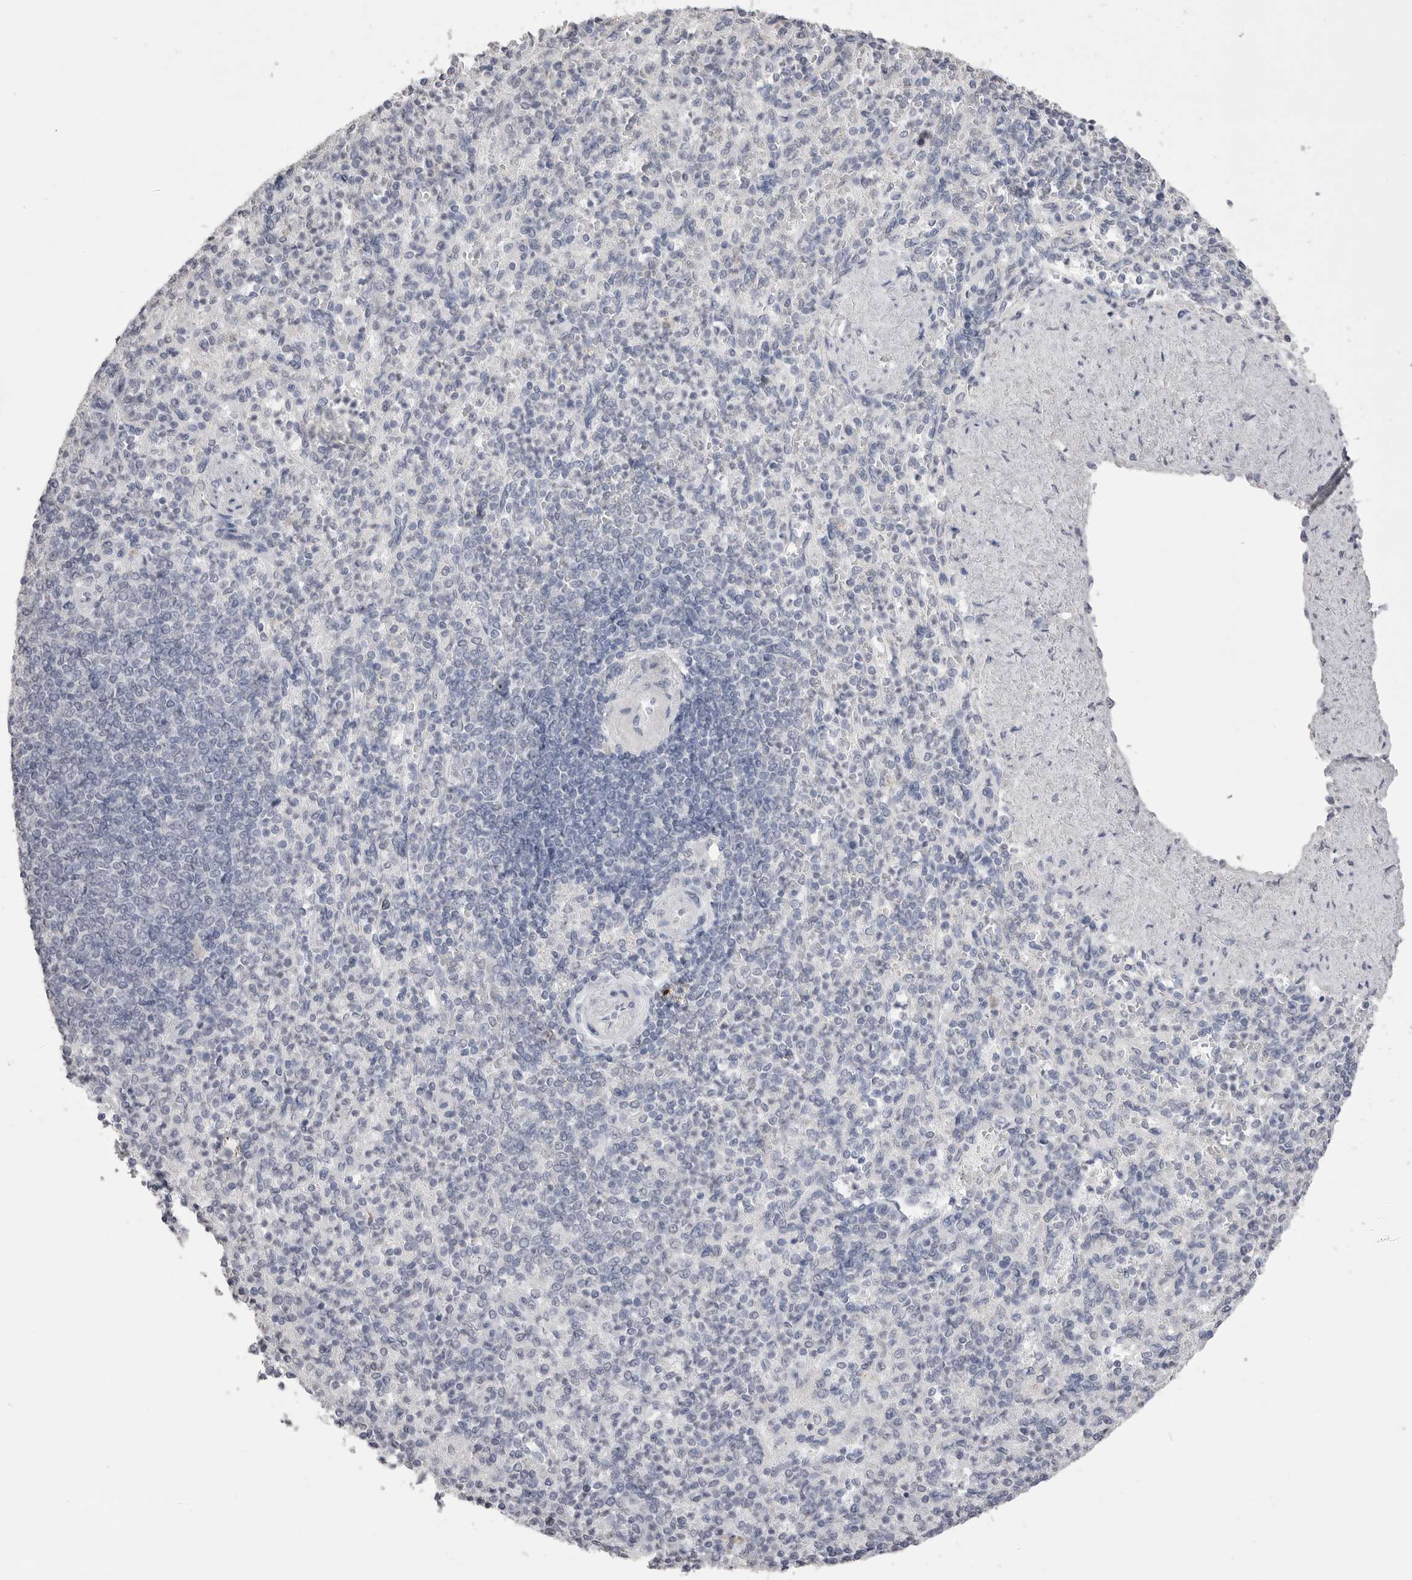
{"staining": {"intensity": "negative", "quantity": "none", "location": "none"}, "tissue": "spleen", "cell_type": "Cells in red pulp", "image_type": "normal", "snomed": [{"axis": "morphology", "description": "Normal tissue, NOS"}, {"axis": "topography", "description": "Spleen"}], "caption": "This is a photomicrograph of immunohistochemistry (IHC) staining of unremarkable spleen, which shows no staining in cells in red pulp.", "gene": "ICAM5", "patient": {"sex": "female", "age": 74}}